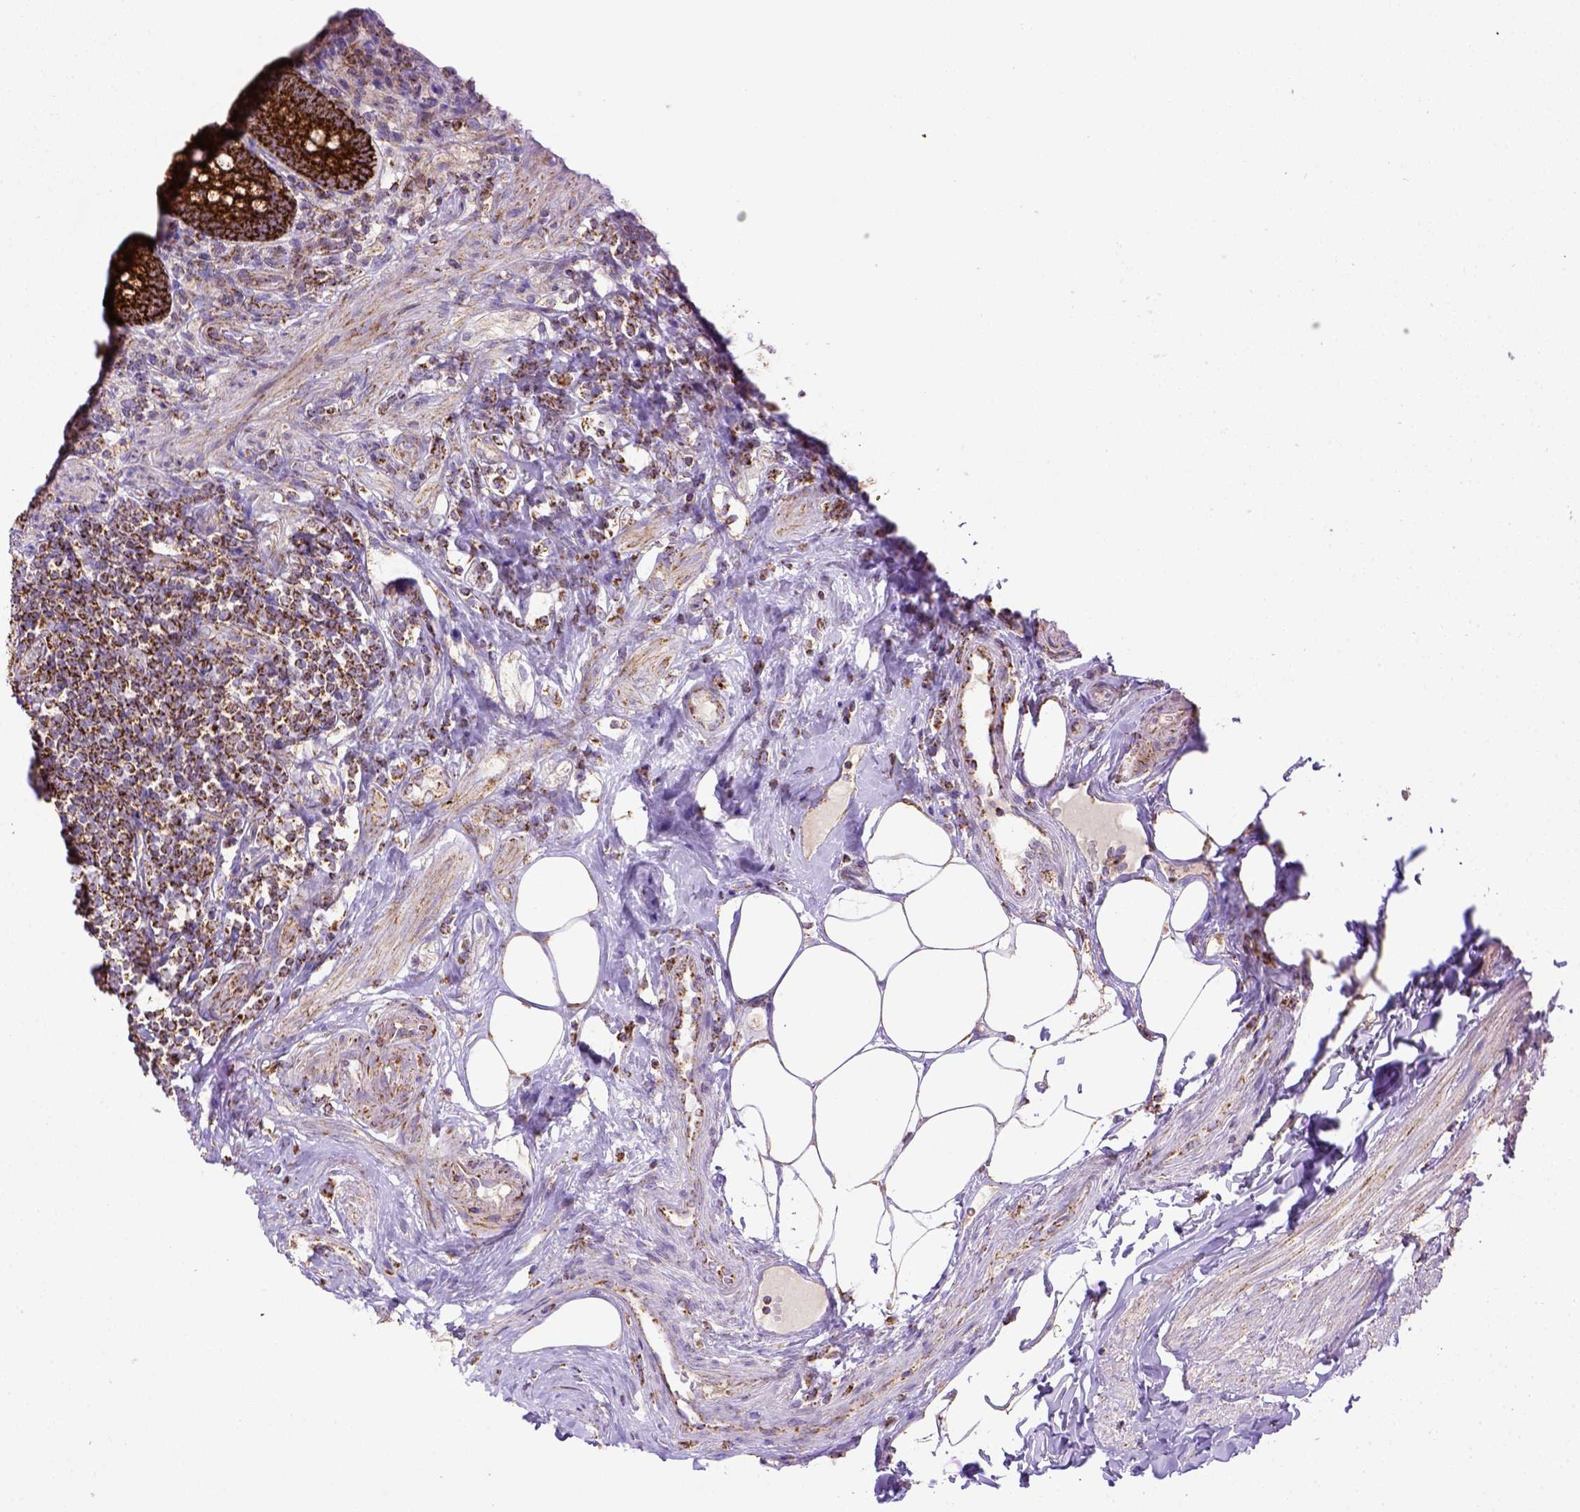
{"staining": {"intensity": "strong", "quantity": ">75%", "location": "cytoplasmic/membranous"}, "tissue": "appendix", "cell_type": "Glandular cells", "image_type": "normal", "snomed": [{"axis": "morphology", "description": "Normal tissue, NOS"}, {"axis": "topography", "description": "Appendix"}], "caption": "The photomicrograph displays staining of benign appendix, revealing strong cytoplasmic/membranous protein staining (brown color) within glandular cells. The staining was performed using DAB to visualize the protein expression in brown, while the nuclei were stained in blue with hematoxylin (Magnification: 20x).", "gene": "MT", "patient": {"sex": "male", "age": 47}}